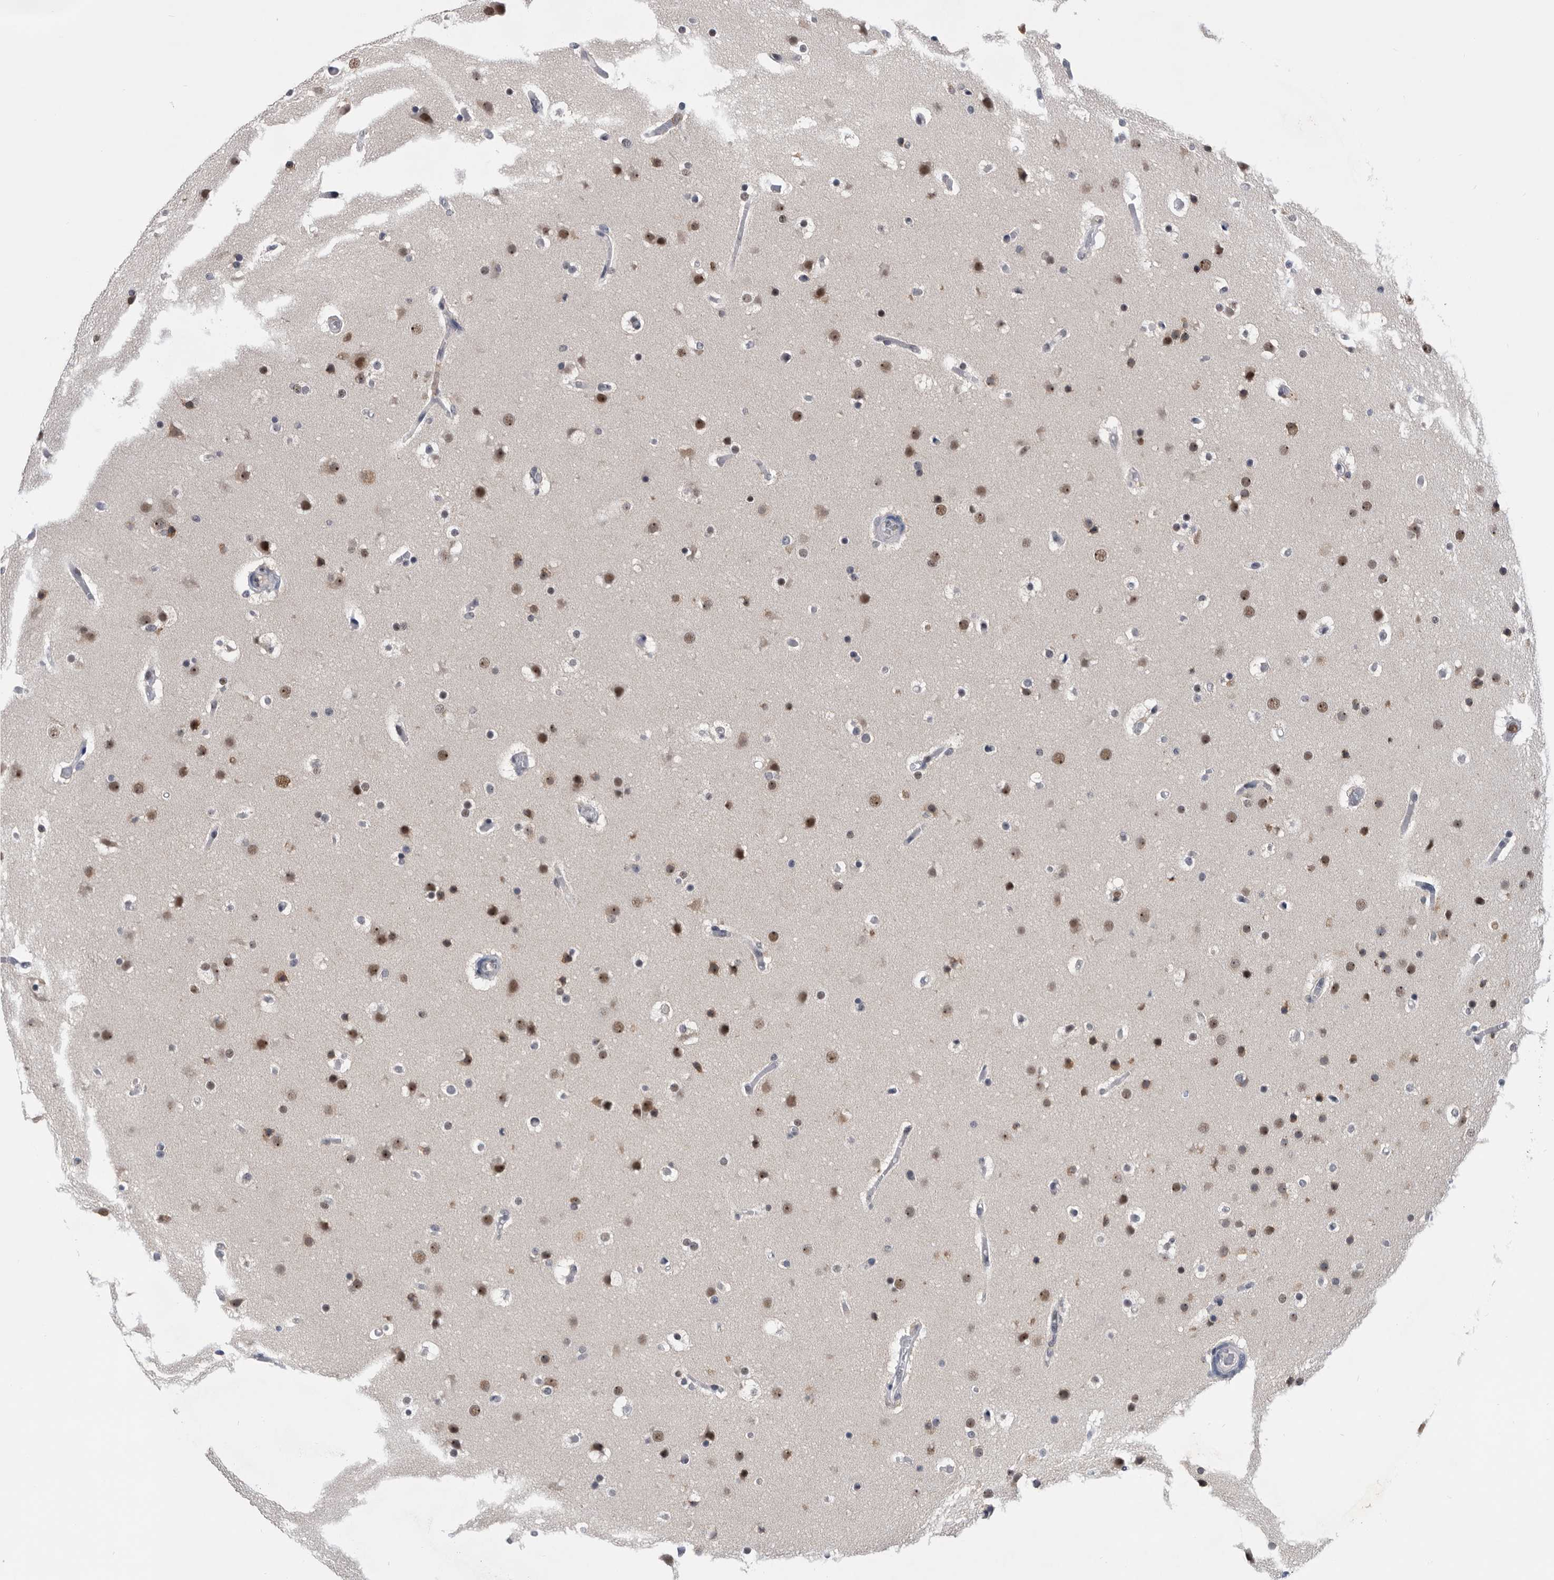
{"staining": {"intensity": "moderate", "quantity": "25%-75%", "location": "nuclear"}, "tissue": "glioma", "cell_type": "Tumor cells", "image_type": "cancer", "snomed": [{"axis": "morphology", "description": "Glioma, malignant, High grade"}, {"axis": "topography", "description": "Cerebral cortex"}], "caption": "DAB (3,3'-diaminobenzidine) immunohistochemical staining of malignant high-grade glioma reveals moderate nuclear protein positivity in about 25%-75% of tumor cells. (brown staining indicates protein expression, while blue staining denotes nuclei).", "gene": "ZNF260", "patient": {"sex": "female", "age": 36}}